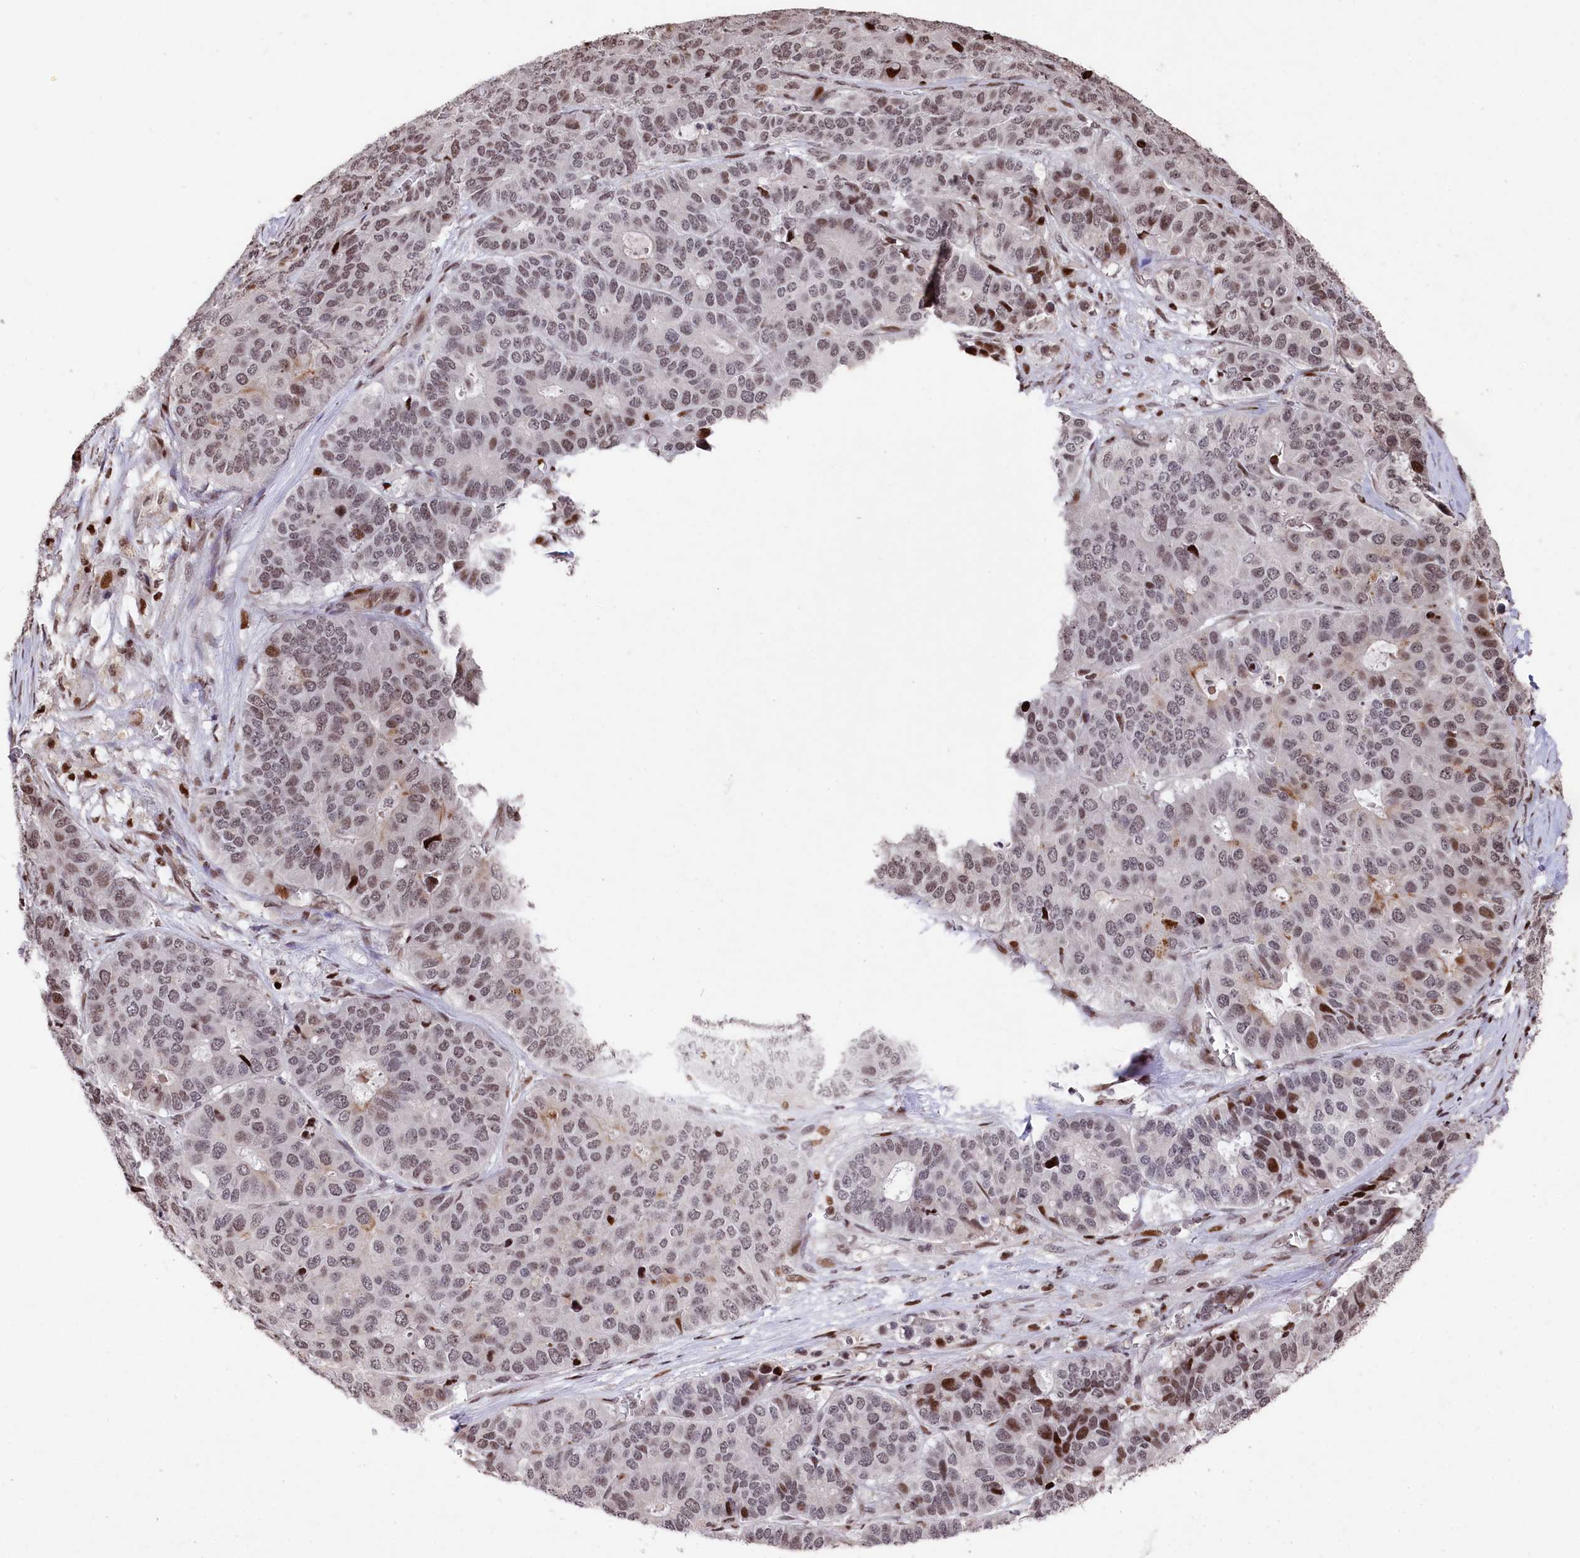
{"staining": {"intensity": "moderate", "quantity": "25%-75%", "location": "nuclear"}, "tissue": "pancreatic cancer", "cell_type": "Tumor cells", "image_type": "cancer", "snomed": [{"axis": "morphology", "description": "Adenocarcinoma, NOS"}, {"axis": "topography", "description": "Pancreas"}], "caption": "Adenocarcinoma (pancreatic) stained with a brown dye exhibits moderate nuclear positive staining in approximately 25%-75% of tumor cells.", "gene": "MCF2L2", "patient": {"sex": "male", "age": 50}}